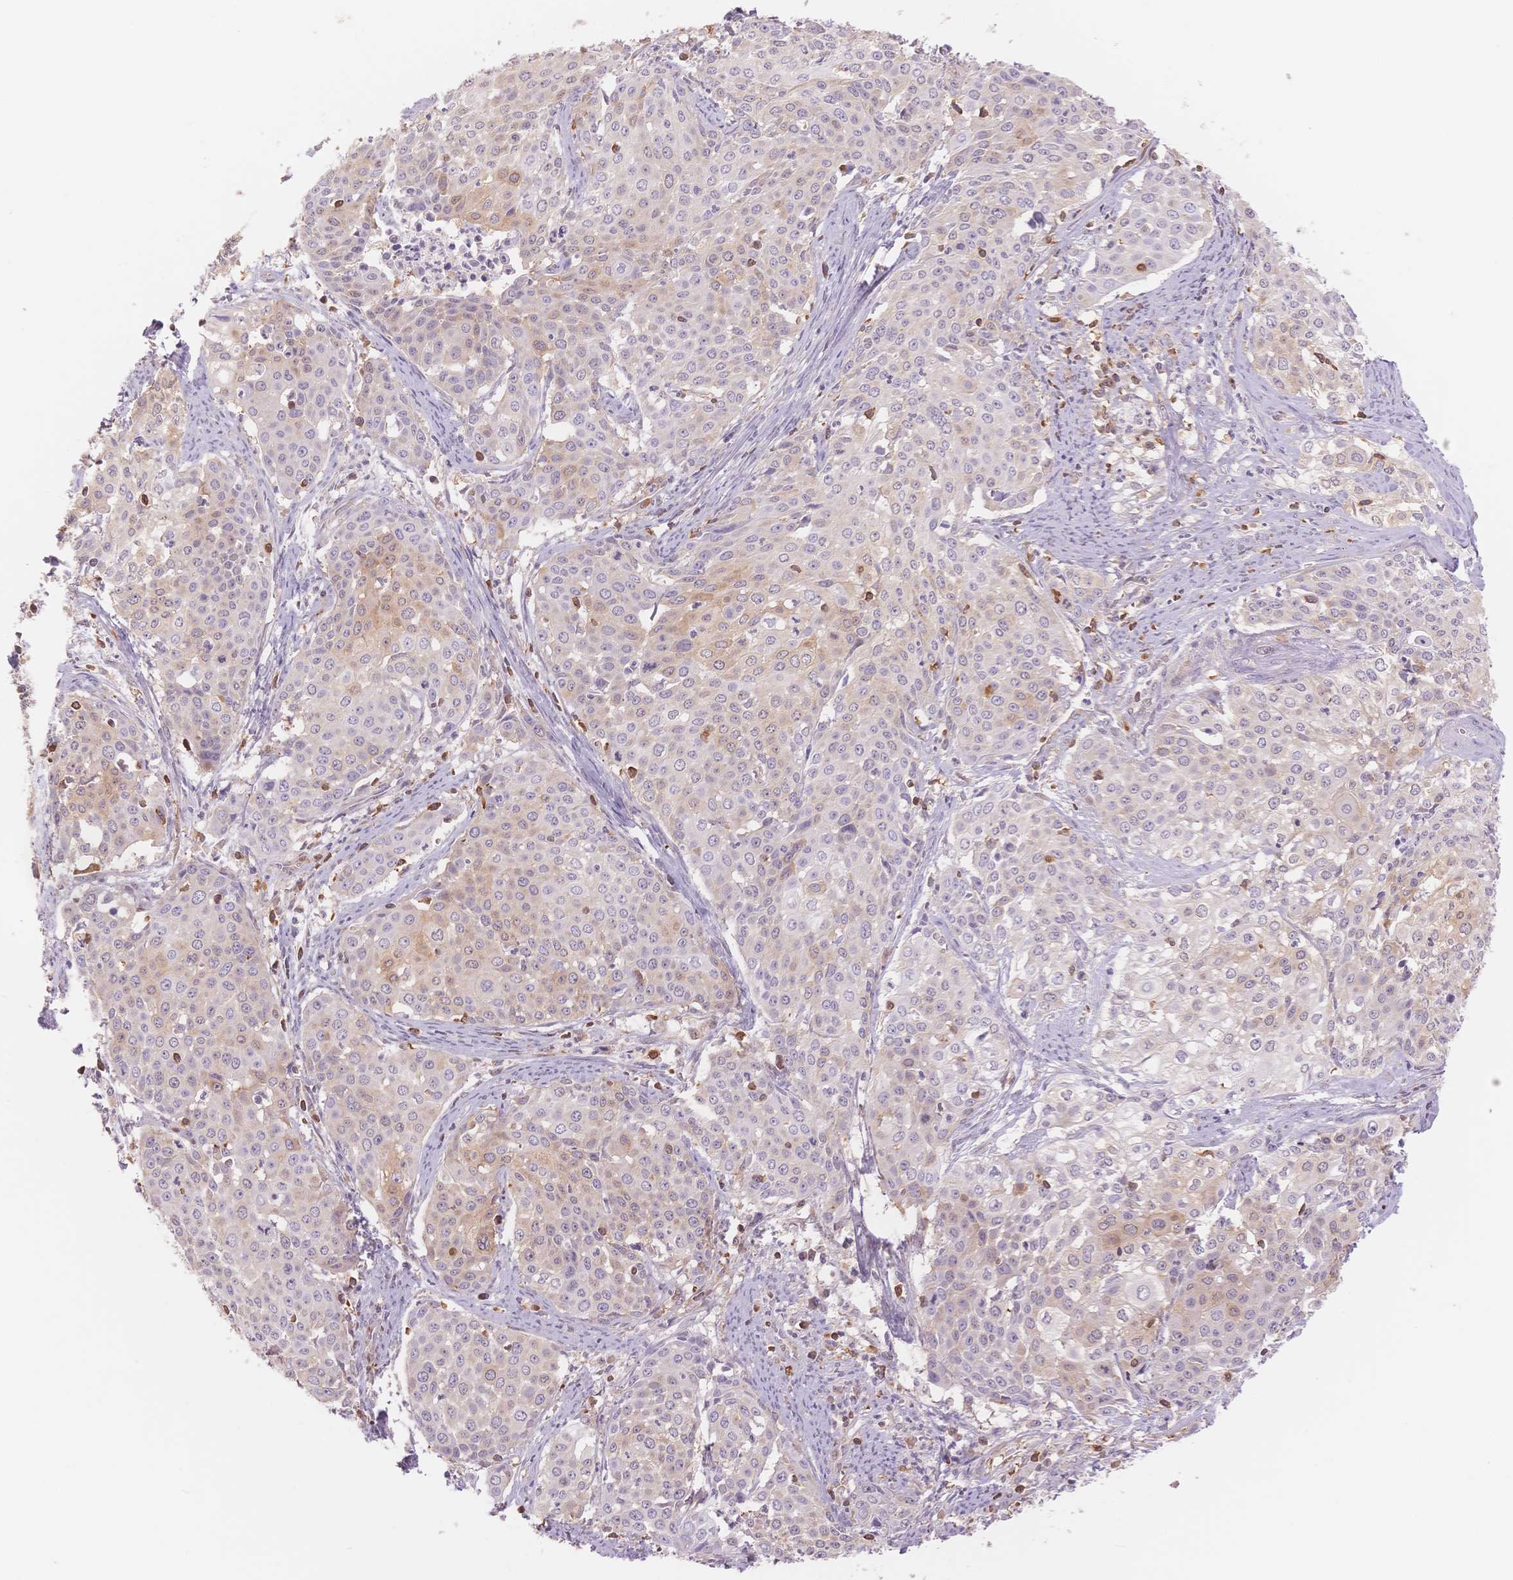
{"staining": {"intensity": "weak", "quantity": "<25%", "location": "cytoplasmic/membranous"}, "tissue": "cervical cancer", "cell_type": "Tumor cells", "image_type": "cancer", "snomed": [{"axis": "morphology", "description": "Squamous cell carcinoma, NOS"}, {"axis": "topography", "description": "Cervix"}], "caption": "IHC image of neoplastic tissue: human cervical cancer stained with DAB reveals no significant protein positivity in tumor cells.", "gene": "STK39", "patient": {"sex": "female", "age": 39}}